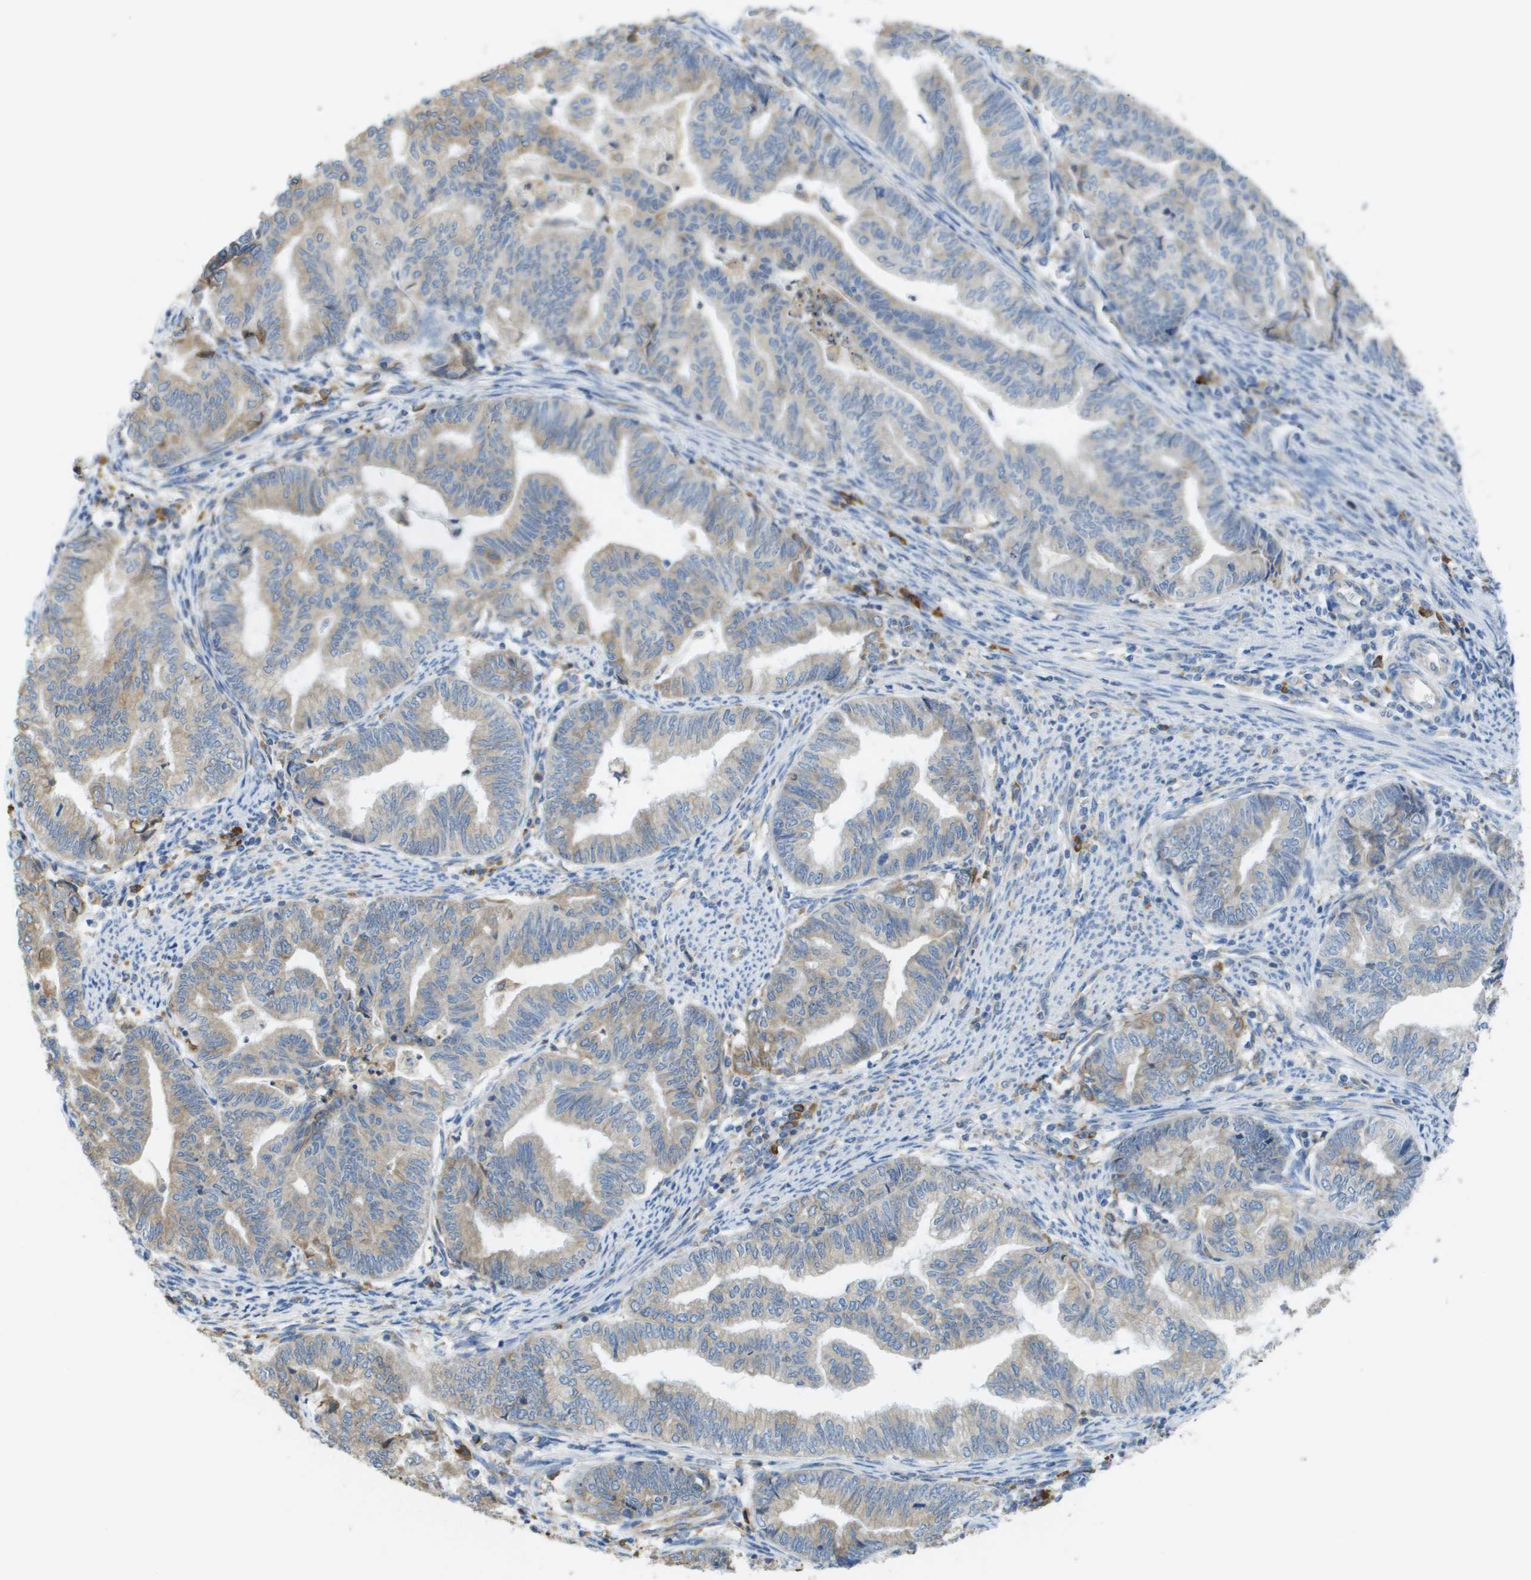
{"staining": {"intensity": "weak", "quantity": "25%-75%", "location": "cytoplasmic/membranous"}, "tissue": "endometrial cancer", "cell_type": "Tumor cells", "image_type": "cancer", "snomed": [{"axis": "morphology", "description": "Adenocarcinoma, NOS"}, {"axis": "topography", "description": "Endometrium"}], "caption": "Protein expression analysis of endometrial adenocarcinoma reveals weak cytoplasmic/membranous staining in about 25%-75% of tumor cells. (DAB IHC with brightfield microscopy, high magnification).", "gene": "SDR42E1", "patient": {"sex": "female", "age": 79}}